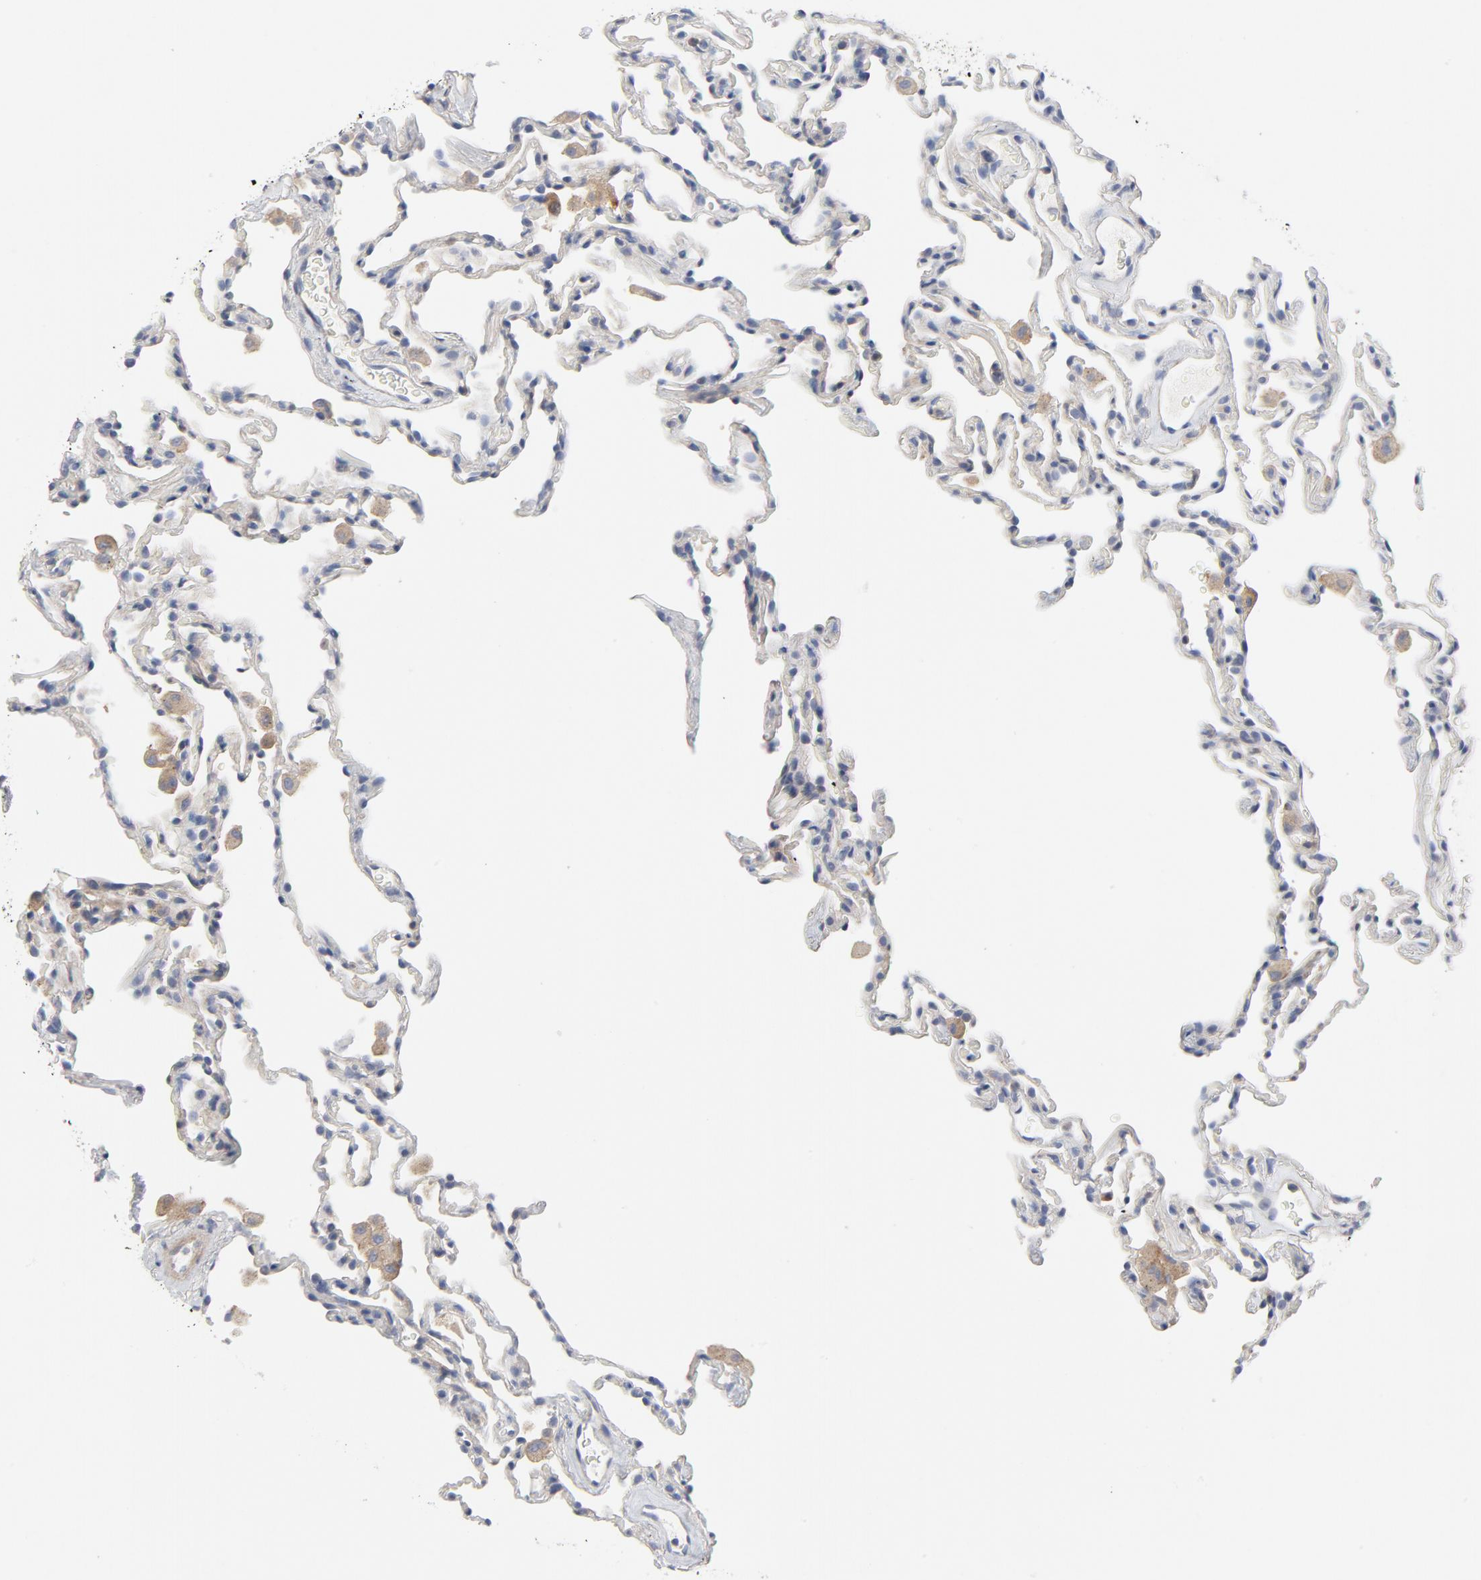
{"staining": {"intensity": "negative", "quantity": "none", "location": "none"}, "tissue": "lung", "cell_type": "Alveolar cells", "image_type": "normal", "snomed": [{"axis": "morphology", "description": "Normal tissue, NOS"}, {"axis": "morphology", "description": "Soft tissue tumor metastatic"}, {"axis": "topography", "description": "Lung"}], "caption": "Protein analysis of benign lung reveals no significant expression in alveolar cells. (Brightfield microscopy of DAB (3,3'-diaminobenzidine) immunohistochemistry (IHC) at high magnification).", "gene": "ROCK1", "patient": {"sex": "male", "age": 59}}